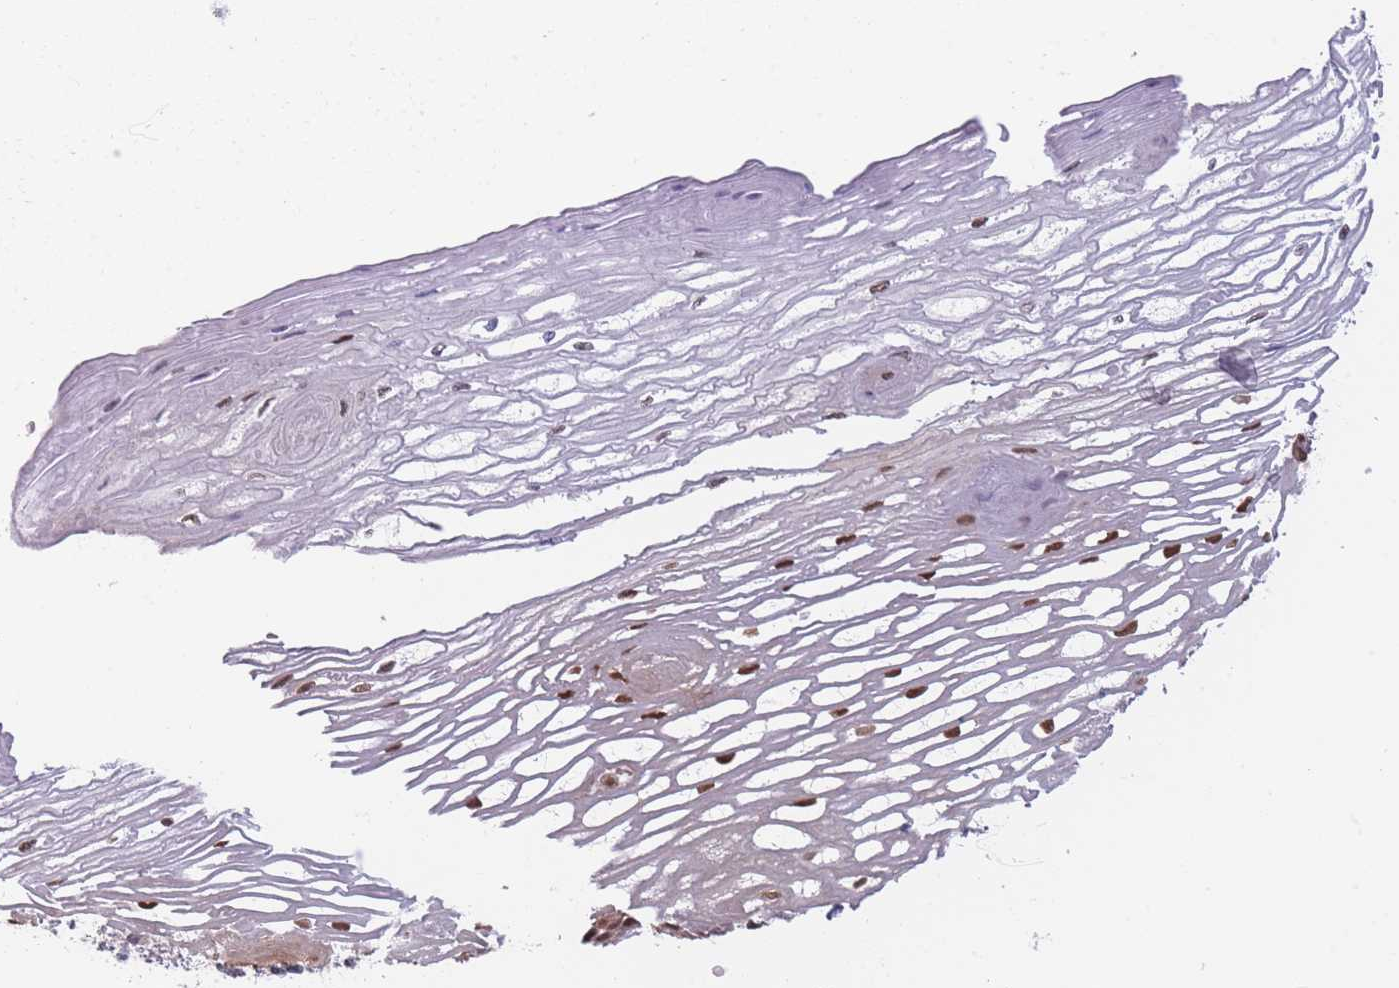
{"staining": {"intensity": "strong", "quantity": ">75%", "location": "nuclear"}, "tissue": "esophagus", "cell_type": "Squamous epithelial cells", "image_type": "normal", "snomed": [{"axis": "morphology", "description": "Normal tissue, NOS"}, {"axis": "topography", "description": "Esophagus"}], "caption": "Immunohistochemistry staining of benign esophagus, which exhibits high levels of strong nuclear expression in approximately >75% of squamous epithelial cells indicating strong nuclear protein staining. The staining was performed using DAB (brown) for protein detection and nuclei were counterstained in hematoxylin (blue).", "gene": "NSFL1C", "patient": {"sex": "male", "age": 69}}